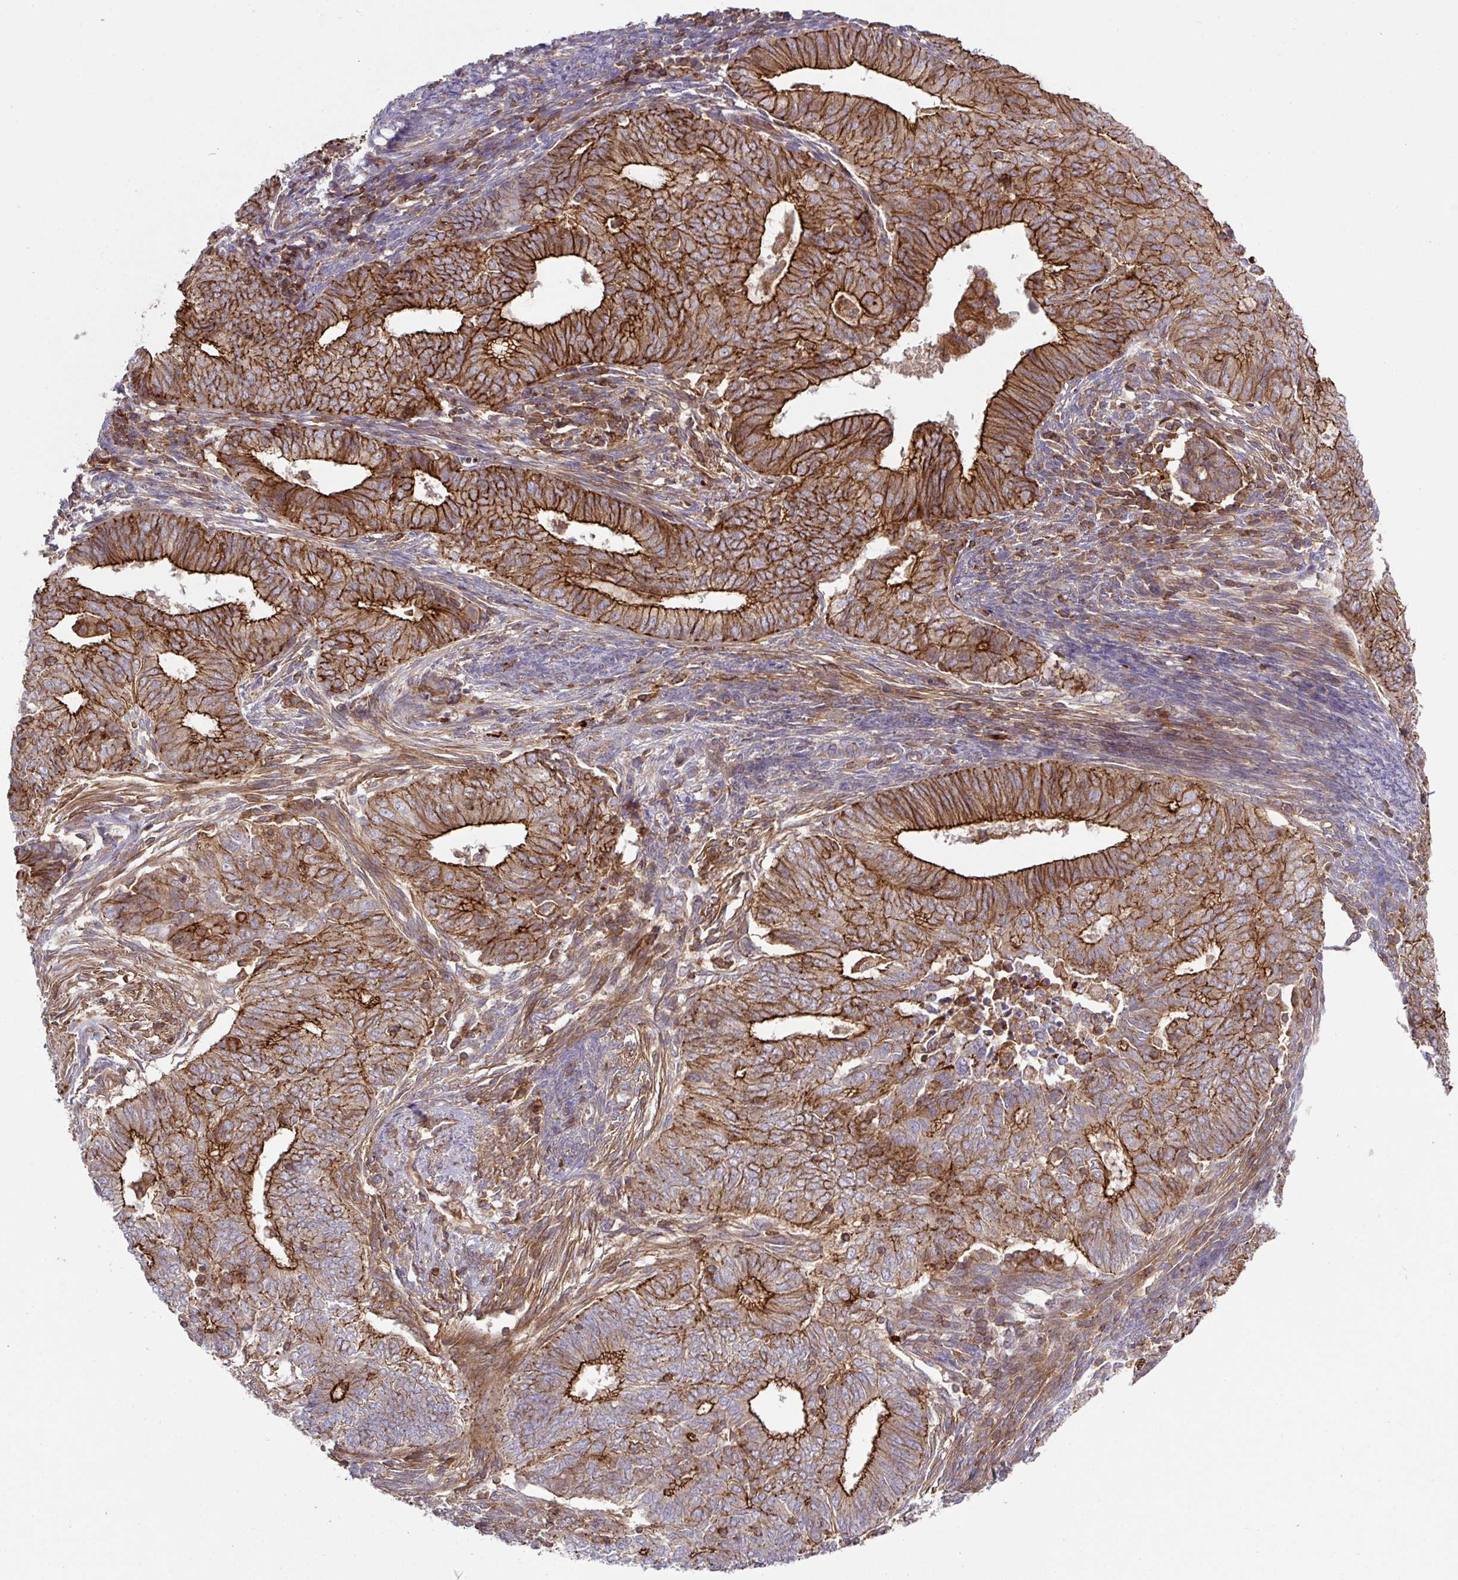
{"staining": {"intensity": "strong", "quantity": "25%-75%", "location": "cytoplasmic/membranous"}, "tissue": "endometrial cancer", "cell_type": "Tumor cells", "image_type": "cancer", "snomed": [{"axis": "morphology", "description": "Adenocarcinoma, NOS"}, {"axis": "topography", "description": "Endometrium"}], "caption": "Immunohistochemistry (IHC) (DAB) staining of human endometrial cancer displays strong cytoplasmic/membranous protein expression in about 25%-75% of tumor cells.", "gene": "RIC1", "patient": {"sex": "female", "age": 62}}